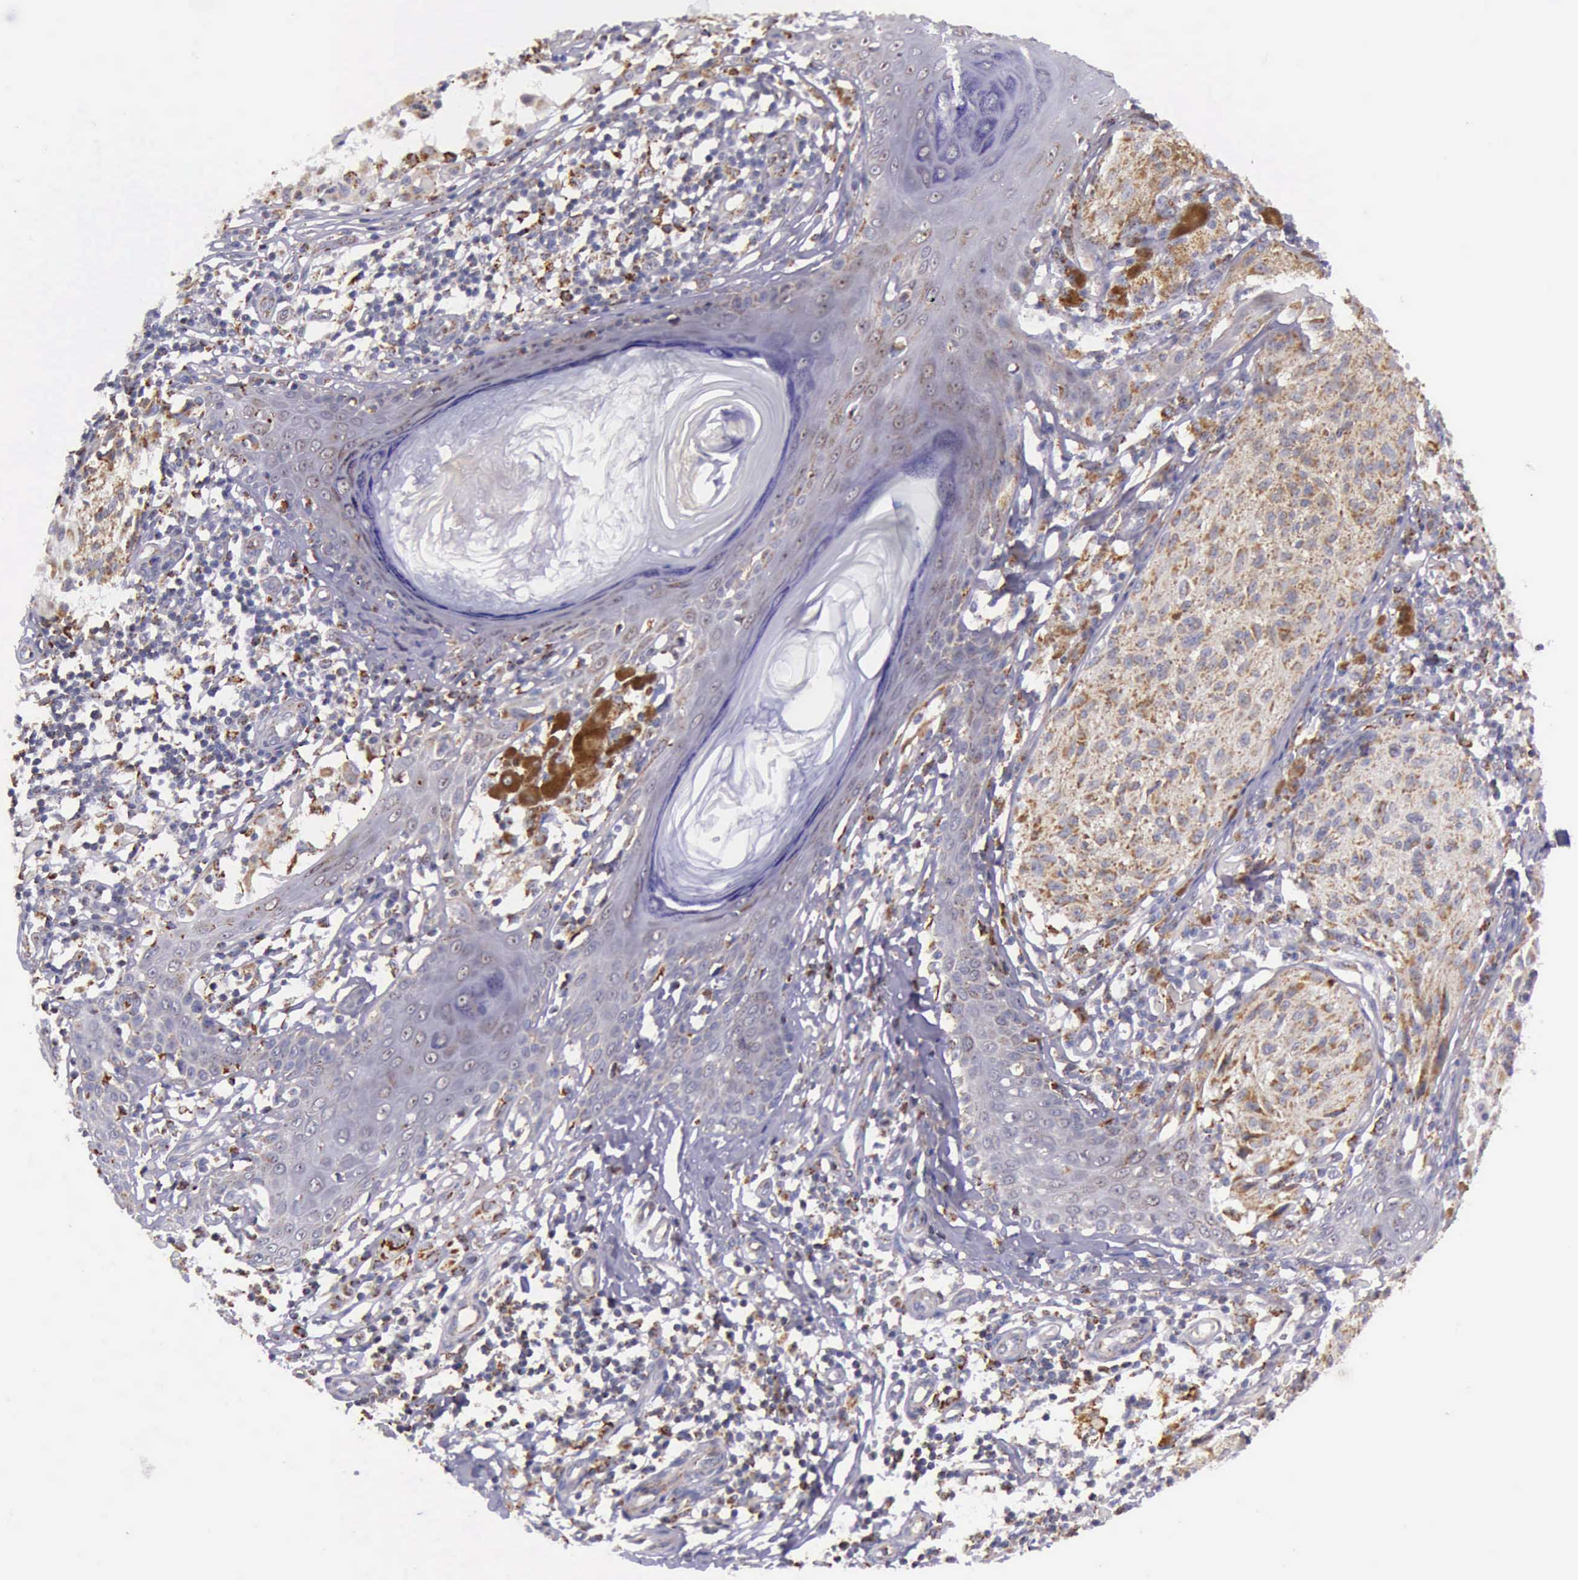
{"staining": {"intensity": "strong", "quantity": "25%-75%", "location": "cytoplasmic/membranous"}, "tissue": "melanoma", "cell_type": "Tumor cells", "image_type": "cancer", "snomed": [{"axis": "morphology", "description": "Malignant melanoma, NOS"}, {"axis": "topography", "description": "Skin"}], "caption": "A micrograph showing strong cytoplasmic/membranous positivity in approximately 25%-75% of tumor cells in melanoma, as visualized by brown immunohistochemical staining.", "gene": "TXN2", "patient": {"sex": "male", "age": 36}}